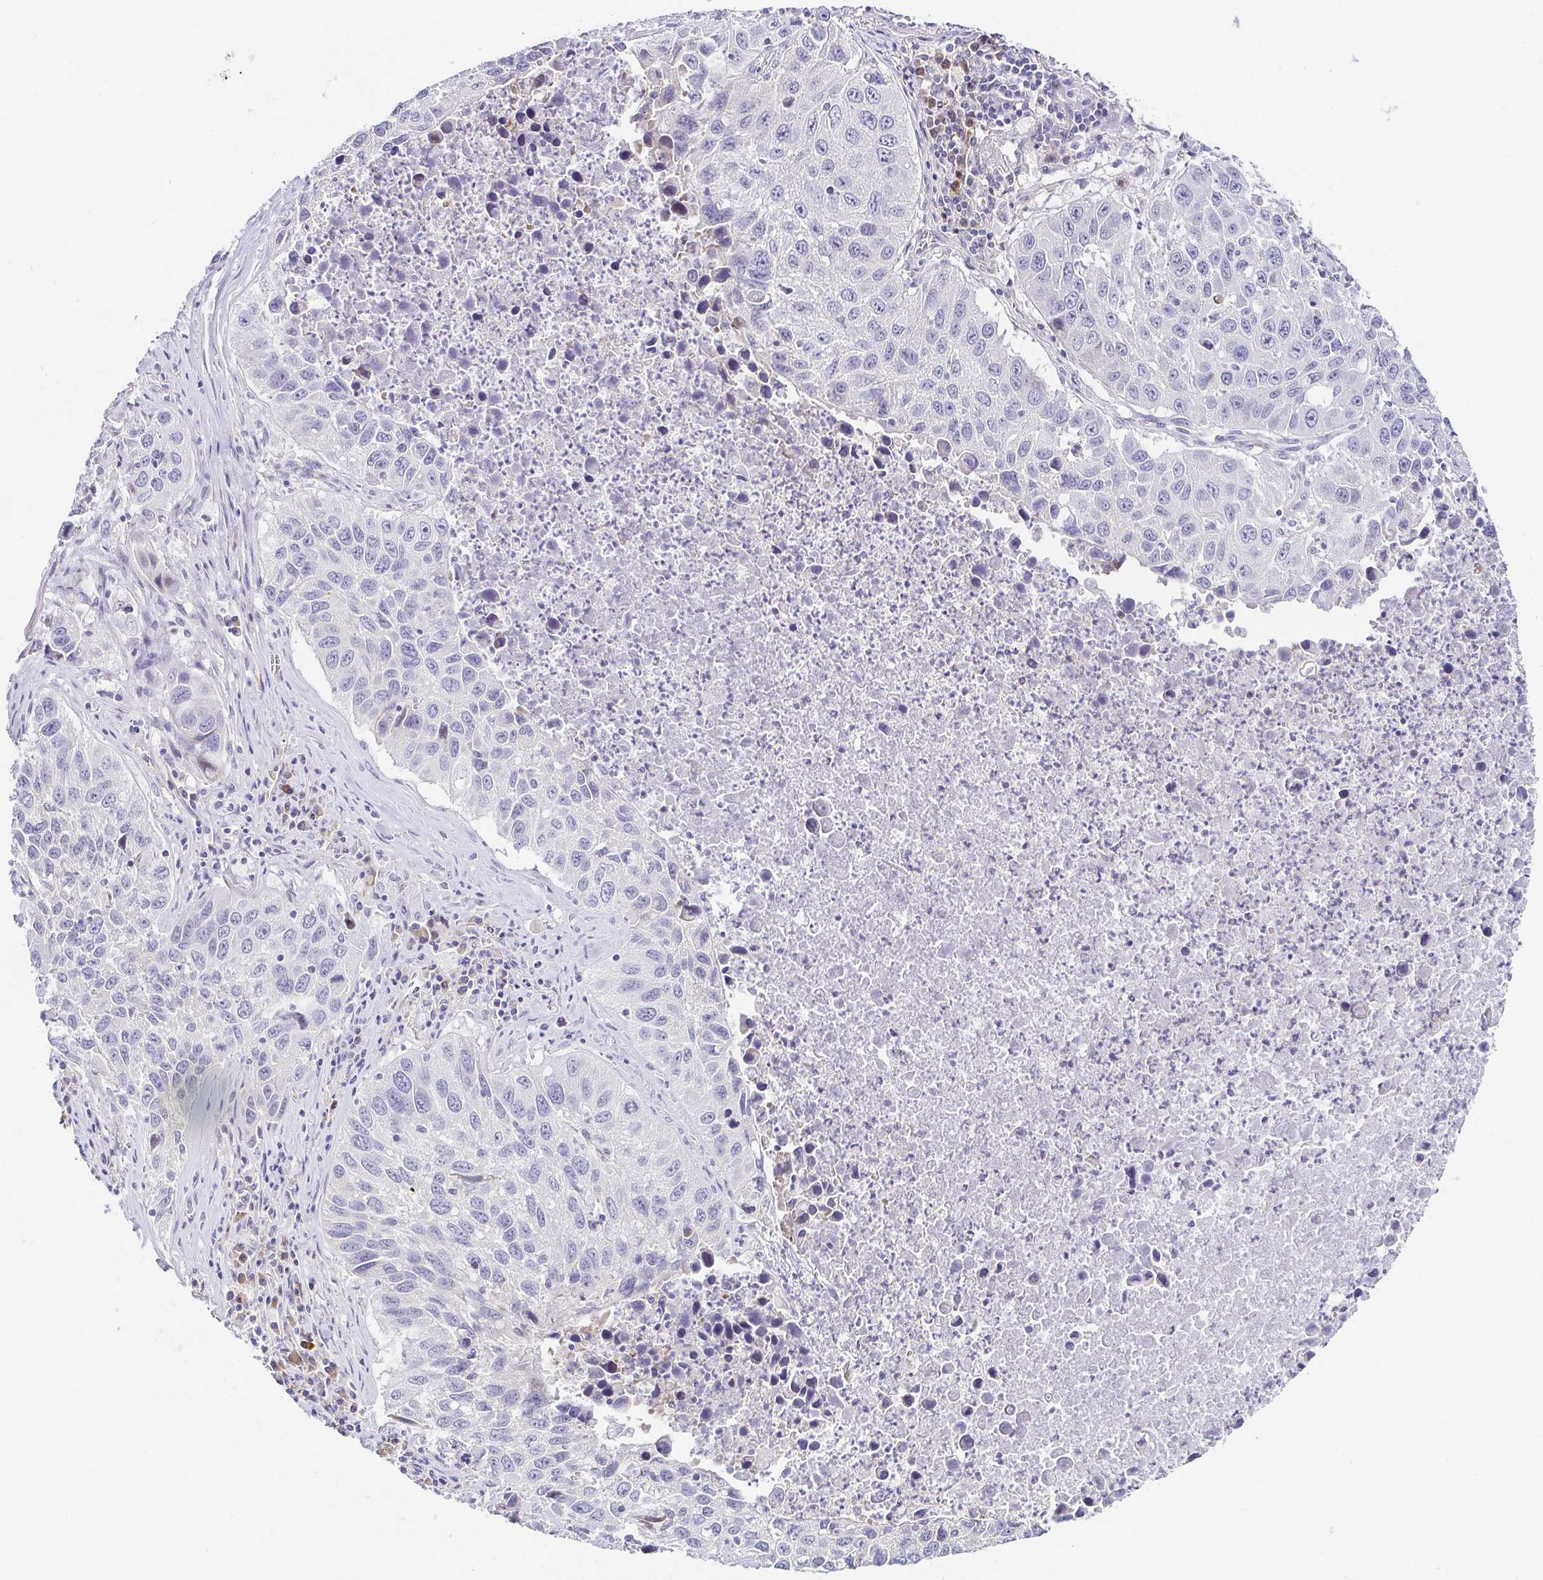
{"staining": {"intensity": "negative", "quantity": "none", "location": "none"}, "tissue": "lung cancer", "cell_type": "Tumor cells", "image_type": "cancer", "snomed": [{"axis": "morphology", "description": "Squamous cell carcinoma, NOS"}, {"axis": "topography", "description": "Lung"}], "caption": "Tumor cells are negative for brown protein staining in lung cancer. (DAB (3,3'-diaminobenzidine) immunohistochemistry visualized using brightfield microscopy, high magnification).", "gene": "FAM162B", "patient": {"sex": "female", "age": 61}}